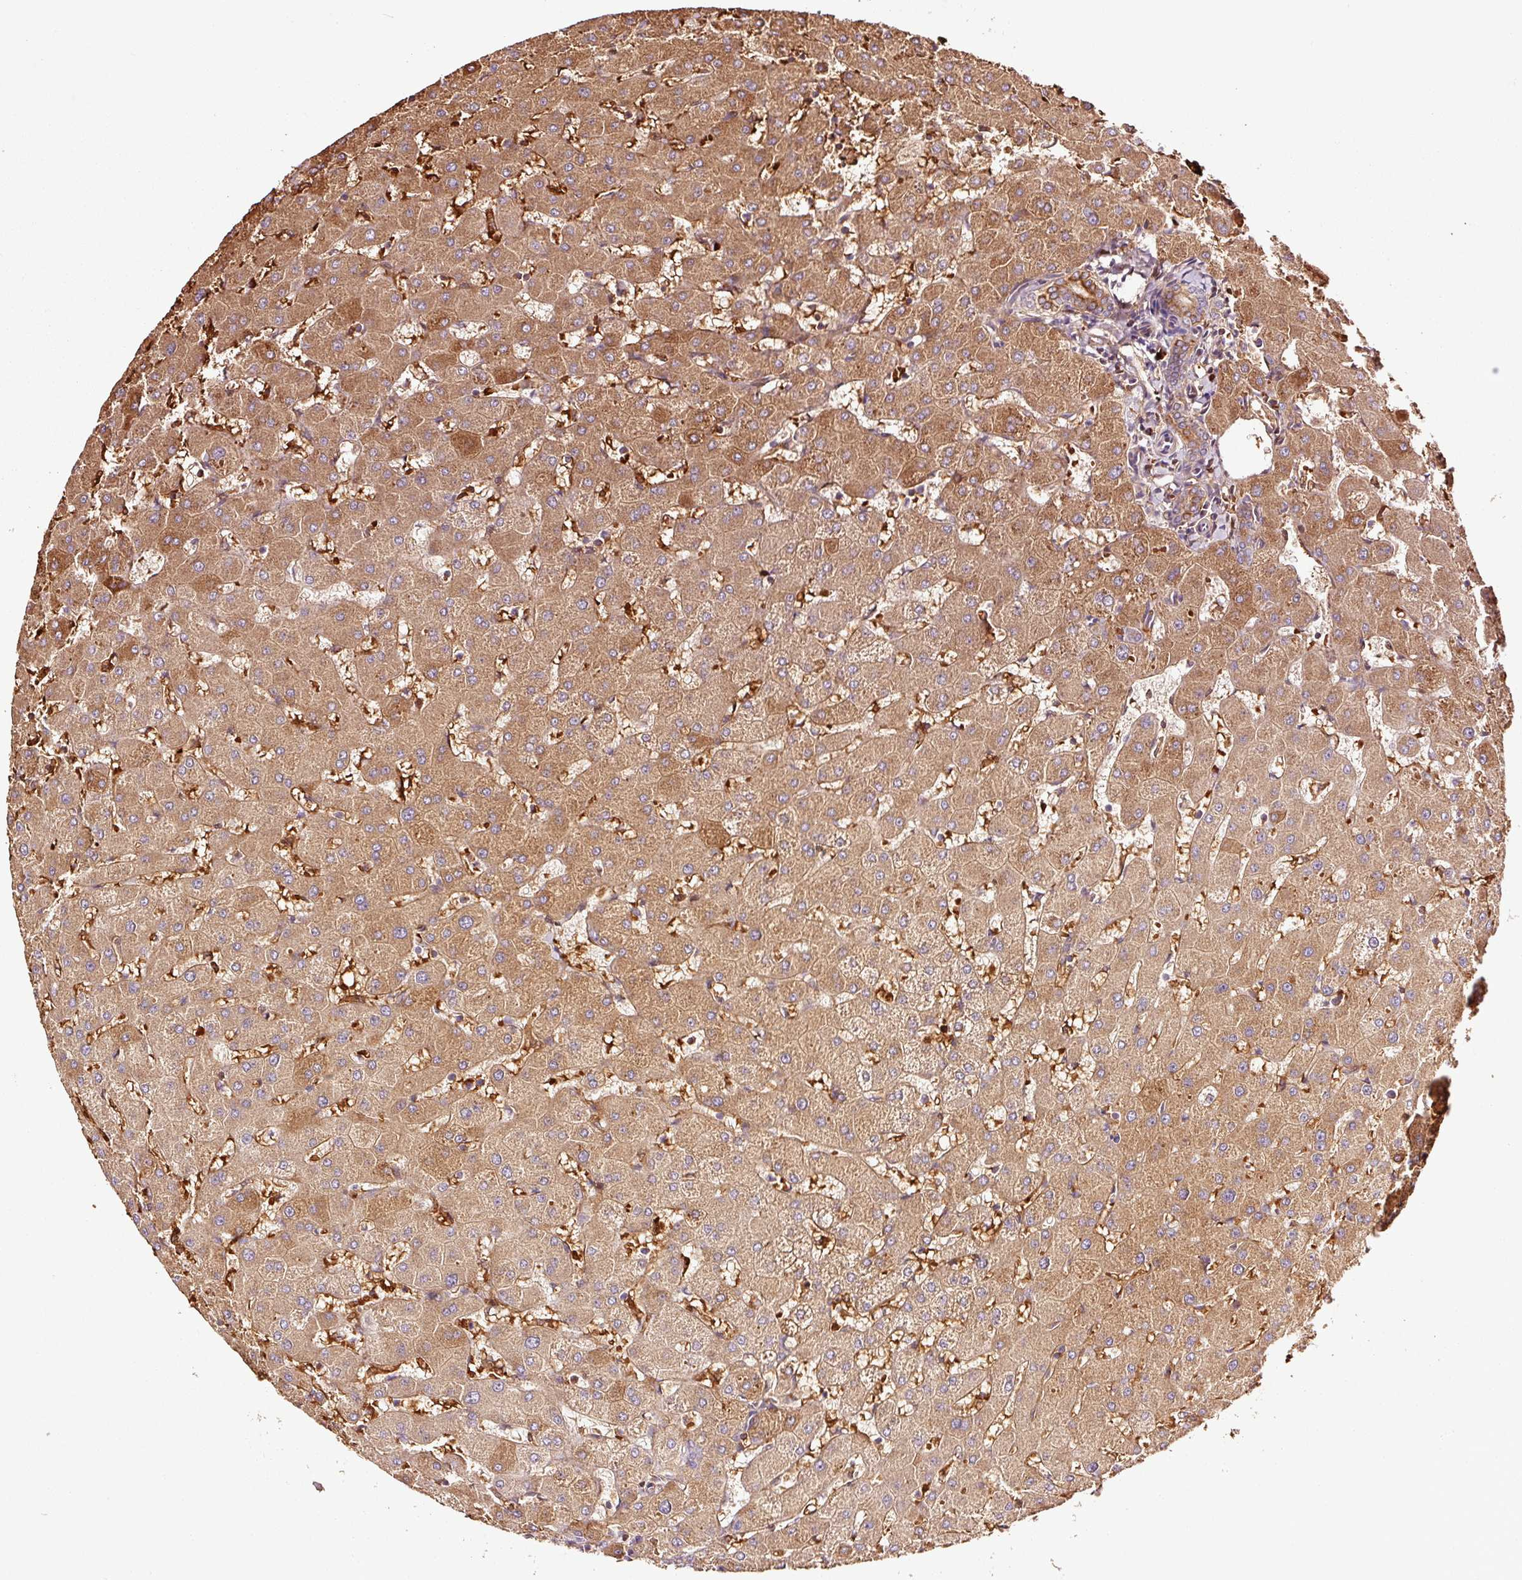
{"staining": {"intensity": "strong", "quantity": ">75%", "location": "cytoplasmic/membranous"}, "tissue": "liver", "cell_type": "Cholangiocytes", "image_type": "normal", "snomed": [{"axis": "morphology", "description": "Normal tissue, NOS"}, {"axis": "topography", "description": "Liver"}], "caption": "Immunohistochemistry (IHC) photomicrograph of normal liver: liver stained using immunohistochemistry (IHC) shows high levels of strong protein expression localized specifically in the cytoplasmic/membranous of cholangiocytes, appearing as a cytoplasmic/membranous brown color.", "gene": "PGLYRP2", "patient": {"sex": "female", "age": 63}}